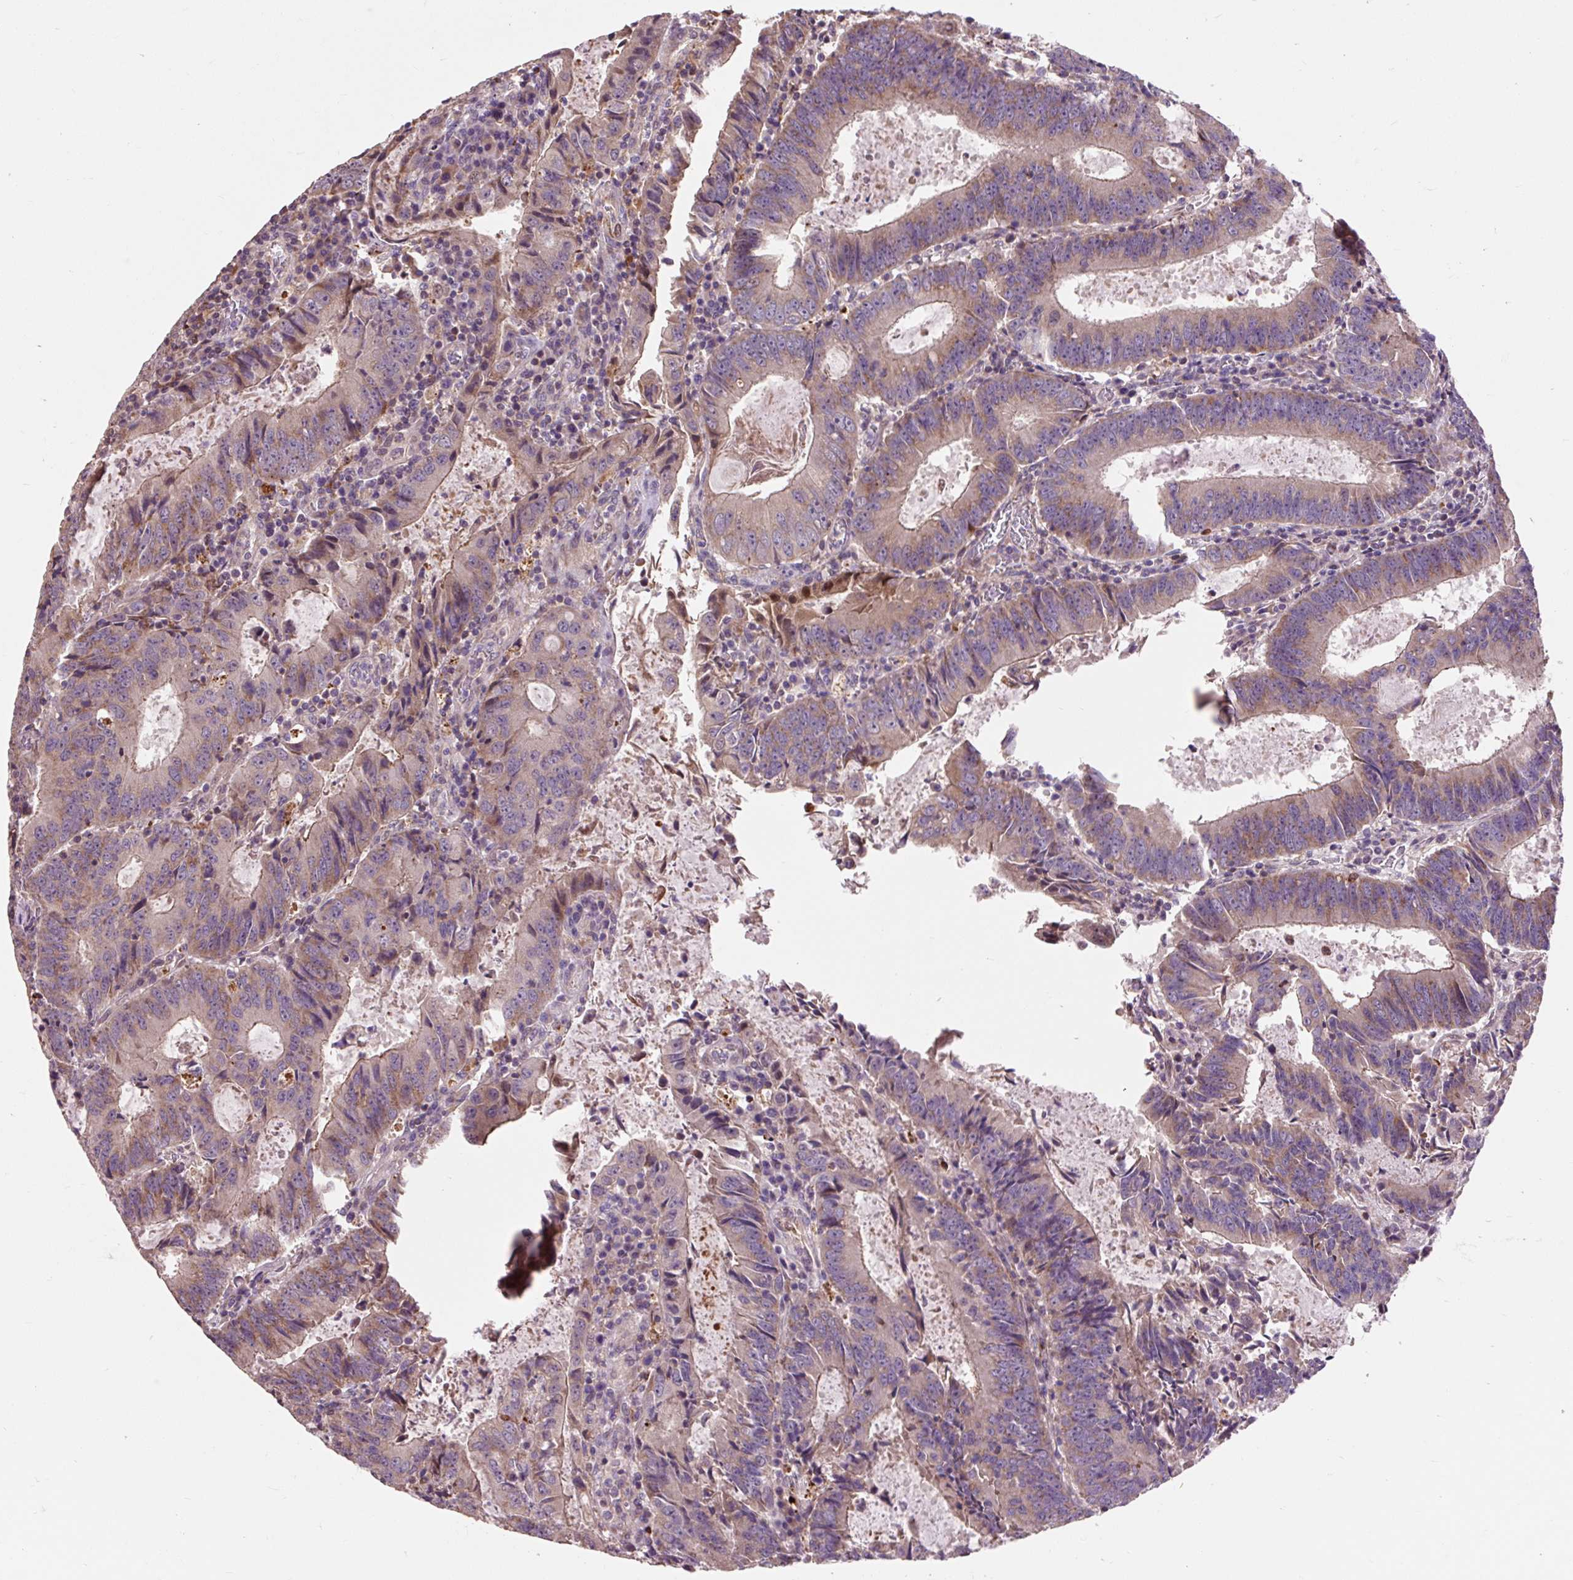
{"staining": {"intensity": "moderate", "quantity": ">75%", "location": "cytoplasmic/membranous"}, "tissue": "colorectal cancer", "cell_type": "Tumor cells", "image_type": "cancer", "snomed": [{"axis": "morphology", "description": "Adenocarcinoma, NOS"}, {"axis": "topography", "description": "Colon"}], "caption": "A micrograph of human colorectal adenocarcinoma stained for a protein displays moderate cytoplasmic/membranous brown staining in tumor cells. (brown staining indicates protein expression, while blue staining denotes nuclei).", "gene": "PRIMPOL", "patient": {"sex": "male", "age": 67}}